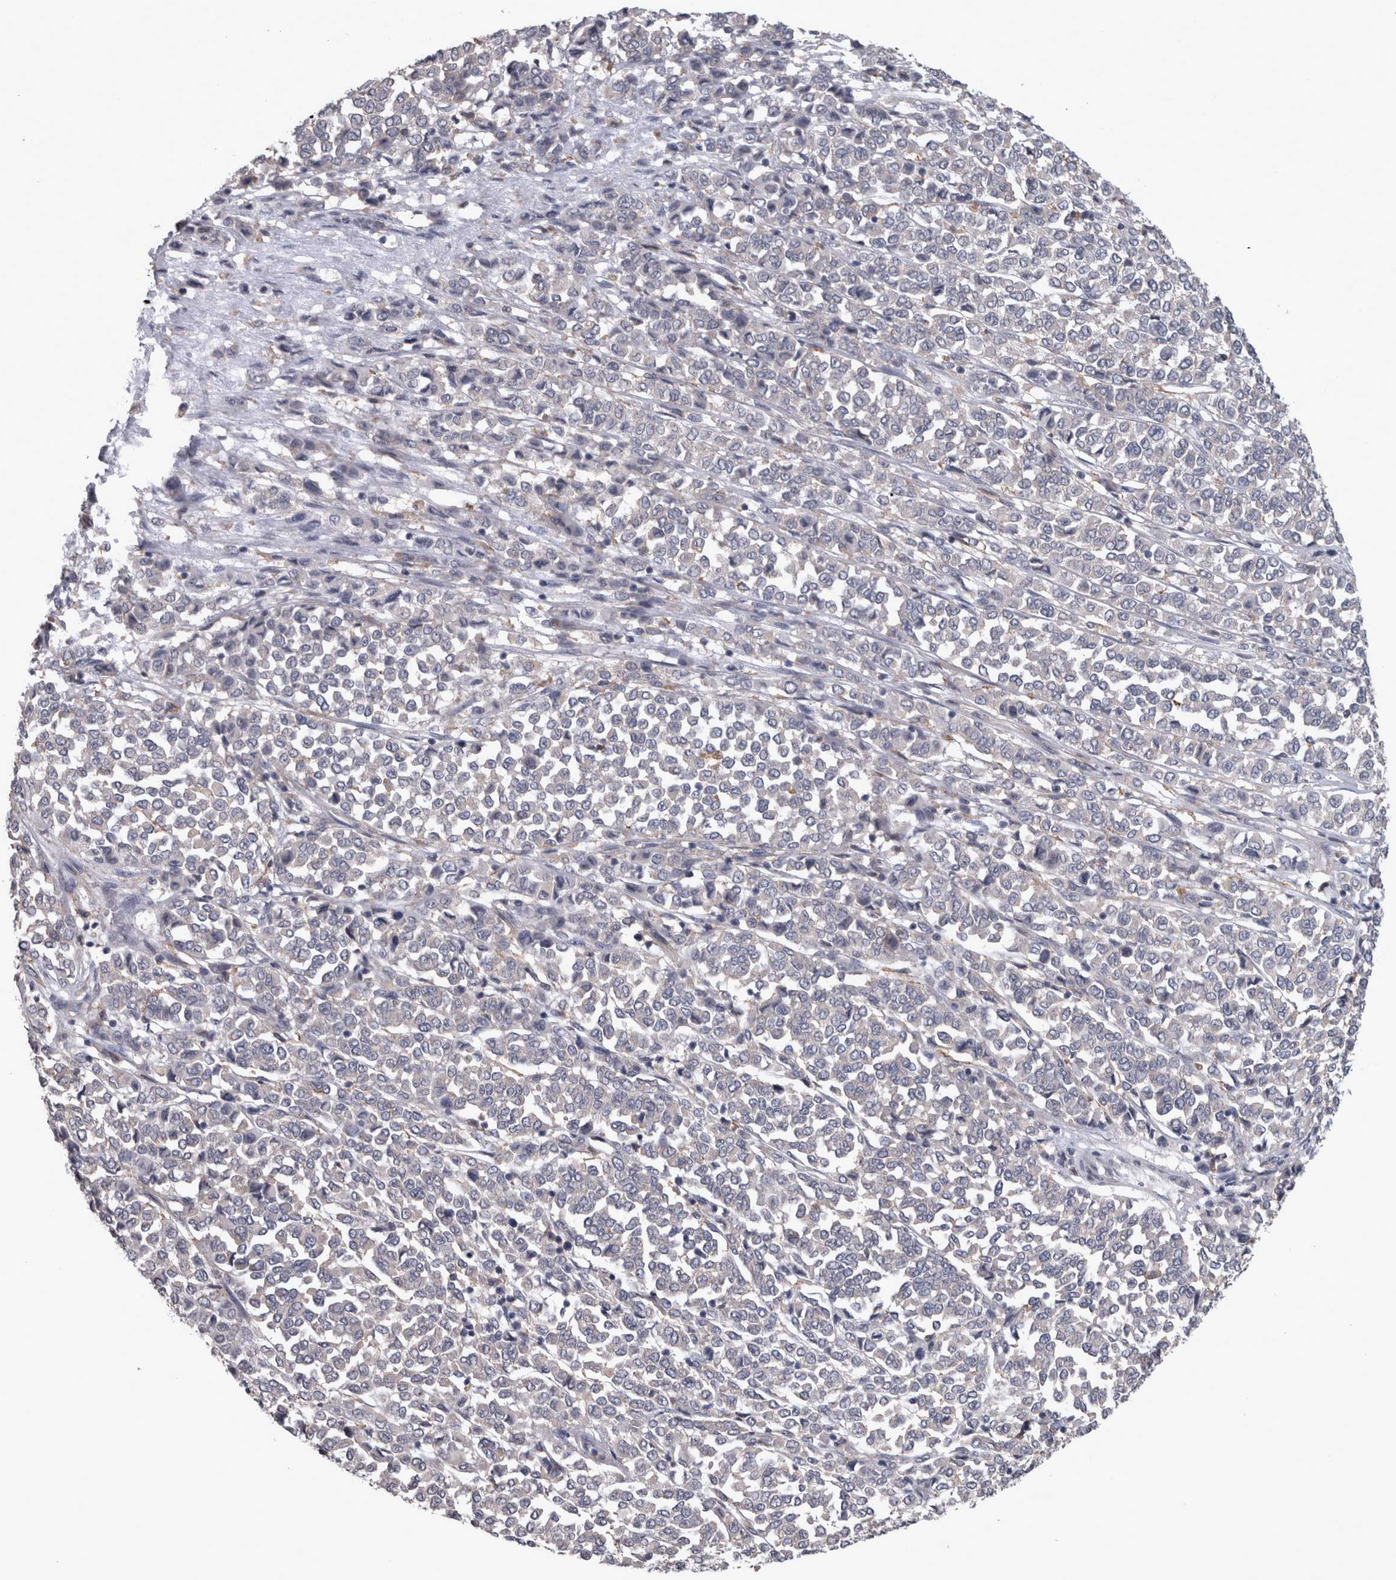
{"staining": {"intensity": "negative", "quantity": "none", "location": "none"}, "tissue": "melanoma", "cell_type": "Tumor cells", "image_type": "cancer", "snomed": [{"axis": "morphology", "description": "Malignant melanoma, Metastatic site"}, {"axis": "topography", "description": "Pancreas"}], "caption": "Photomicrograph shows no protein positivity in tumor cells of malignant melanoma (metastatic site) tissue. (Immunohistochemistry (ihc), brightfield microscopy, high magnification).", "gene": "PRKCI", "patient": {"sex": "female", "age": 30}}